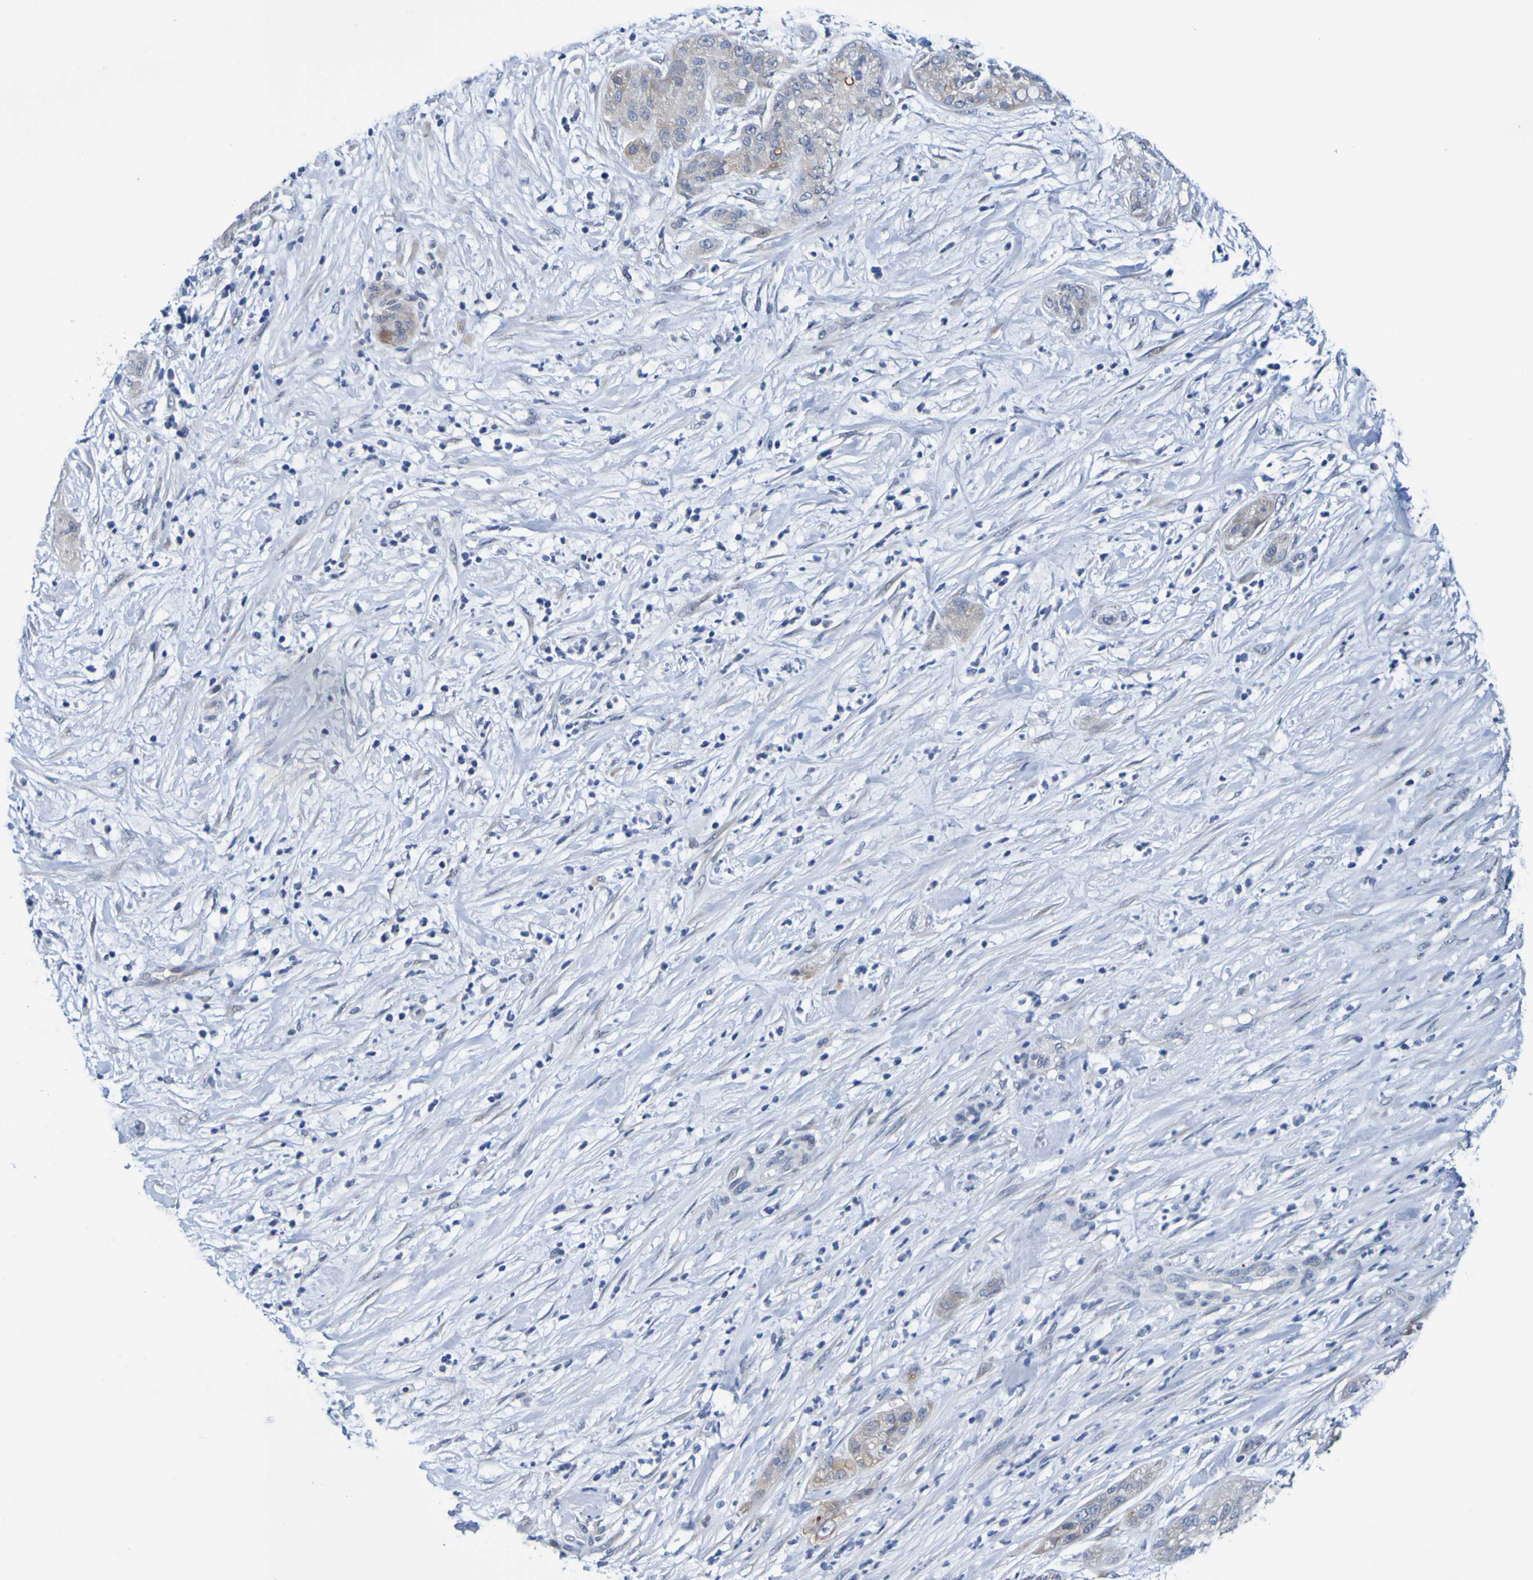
{"staining": {"intensity": "weak", "quantity": "<25%", "location": "cytoplasmic/membranous"}, "tissue": "pancreatic cancer", "cell_type": "Tumor cells", "image_type": "cancer", "snomed": [{"axis": "morphology", "description": "Adenocarcinoma, NOS"}, {"axis": "topography", "description": "Pancreas"}], "caption": "Immunohistochemical staining of human pancreatic cancer (adenocarcinoma) shows no significant staining in tumor cells.", "gene": "VMA21", "patient": {"sex": "female", "age": 78}}